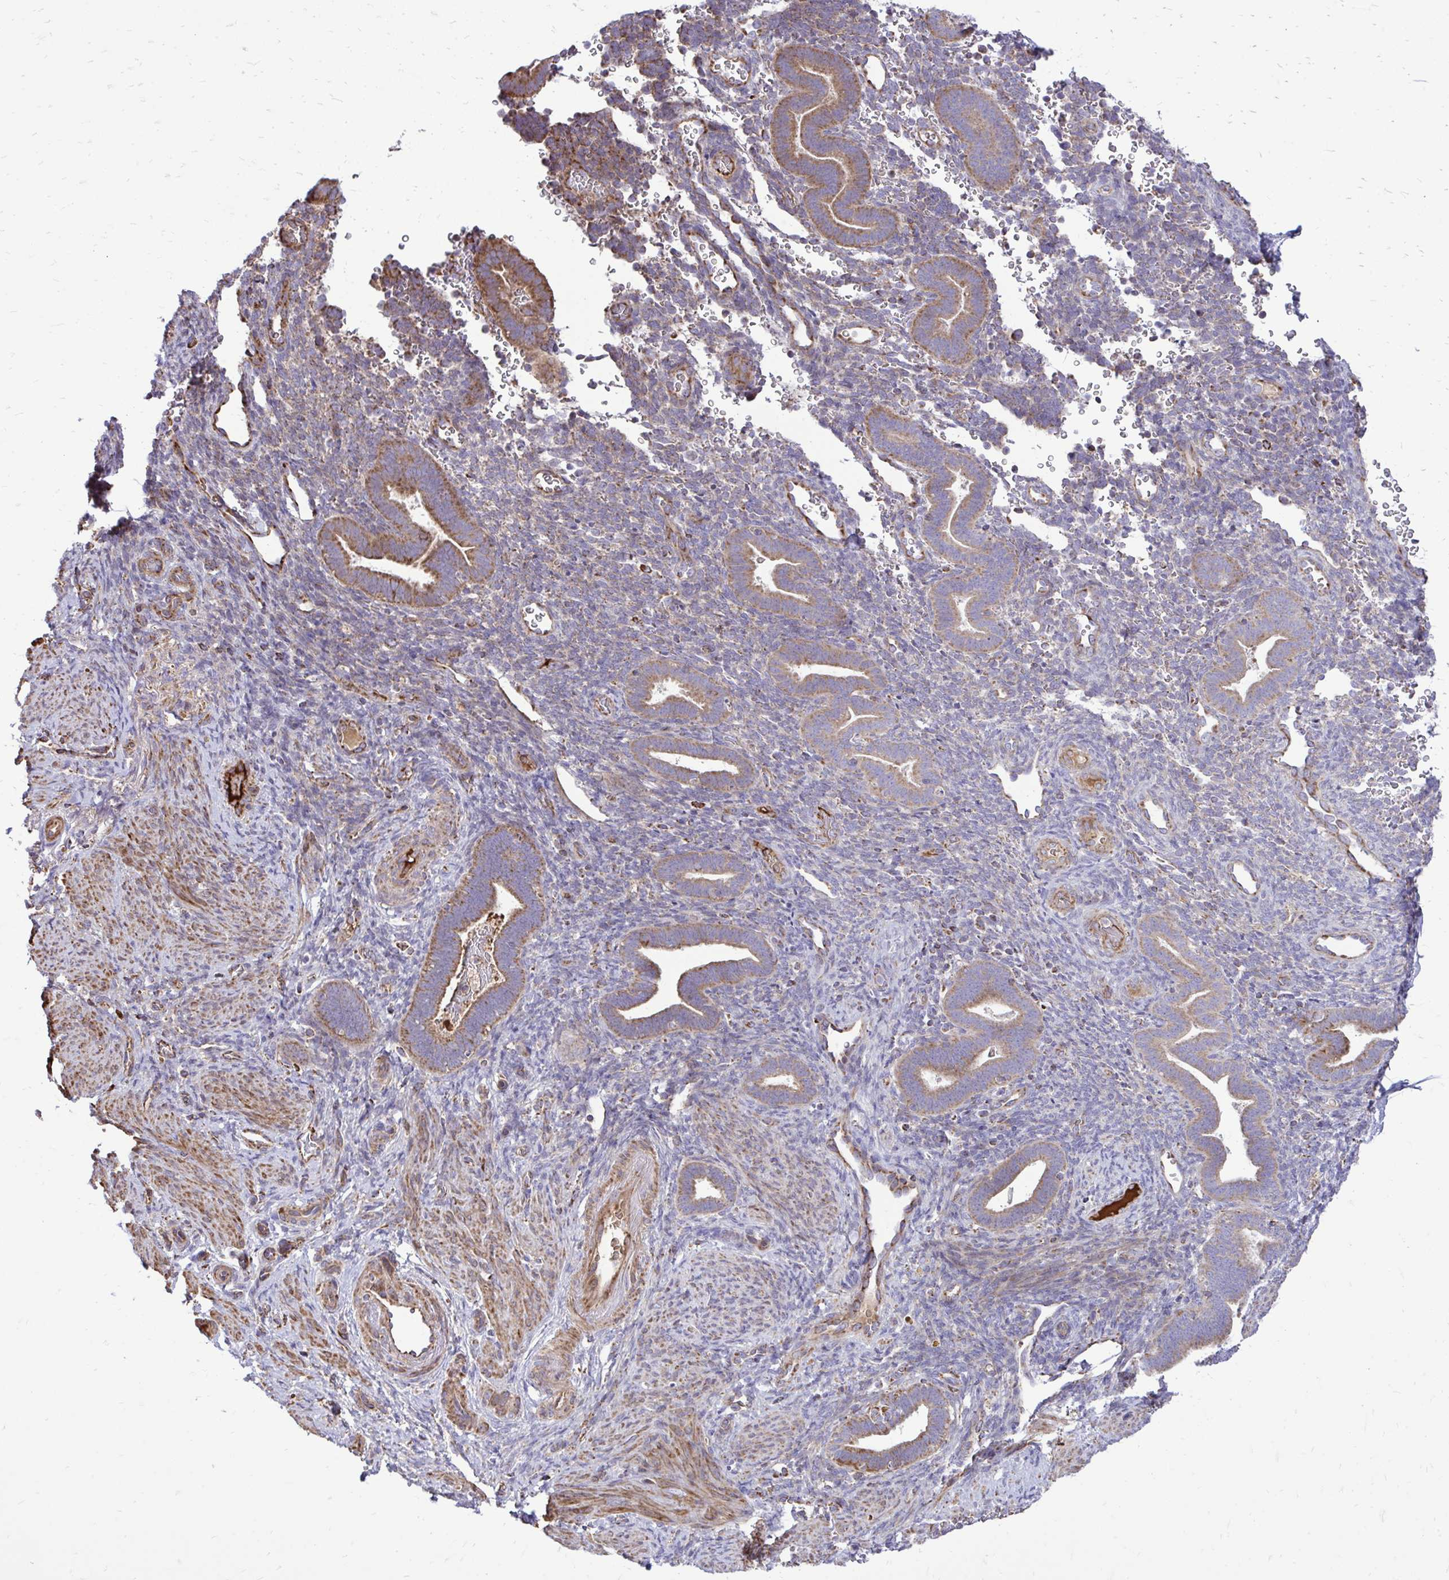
{"staining": {"intensity": "weak", "quantity": "<25%", "location": "cytoplasmic/membranous"}, "tissue": "endometrium", "cell_type": "Cells in endometrial stroma", "image_type": "normal", "snomed": [{"axis": "morphology", "description": "Normal tissue, NOS"}, {"axis": "topography", "description": "Endometrium"}], "caption": "A micrograph of endometrium stained for a protein exhibits no brown staining in cells in endometrial stroma. (Stains: DAB immunohistochemistry with hematoxylin counter stain, Microscopy: brightfield microscopy at high magnification).", "gene": "ATP13A2", "patient": {"sex": "female", "age": 34}}